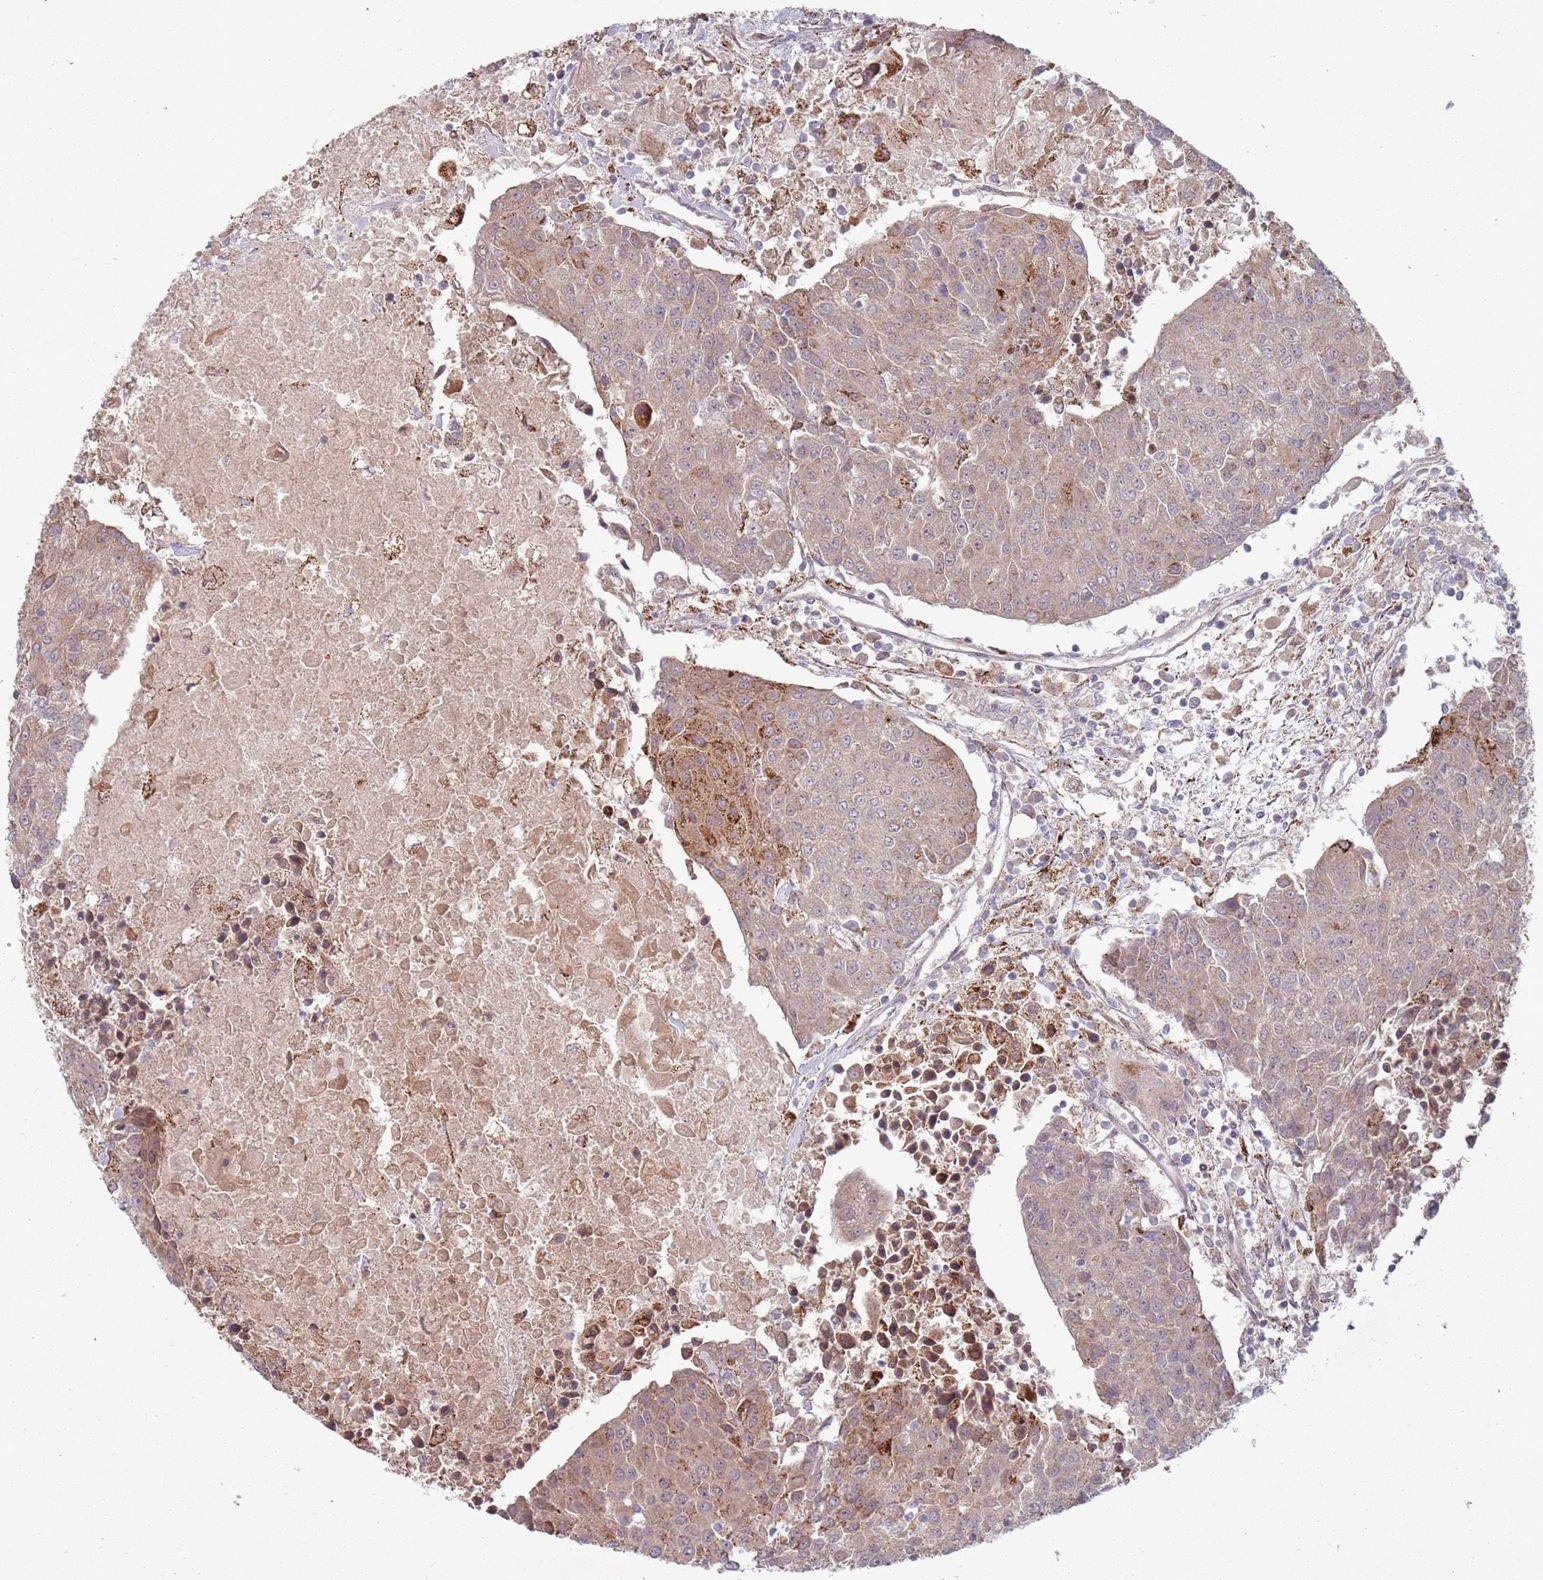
{"staining": {"intensity": "weak", "quantity": ">75%", "location": "cytoplasmic/membranous"}, "tissue": "urothelial cancer", "cell_type": "Tumor cells", "image_type": "cancer", "snomed": [{"axis": "morphology", "description": "Urothelial carcinoma, High grade"}, {"axis": "topography", "description": "Urinary bladder"}], "caption": "Protein staining of urothelial cancer tissue exhibits weak cytoplasmic/membranous expression in approximately >75% of tumor cells.", "gene": "OR10Q1", "patient": {"sex": "female", "age": 85}}